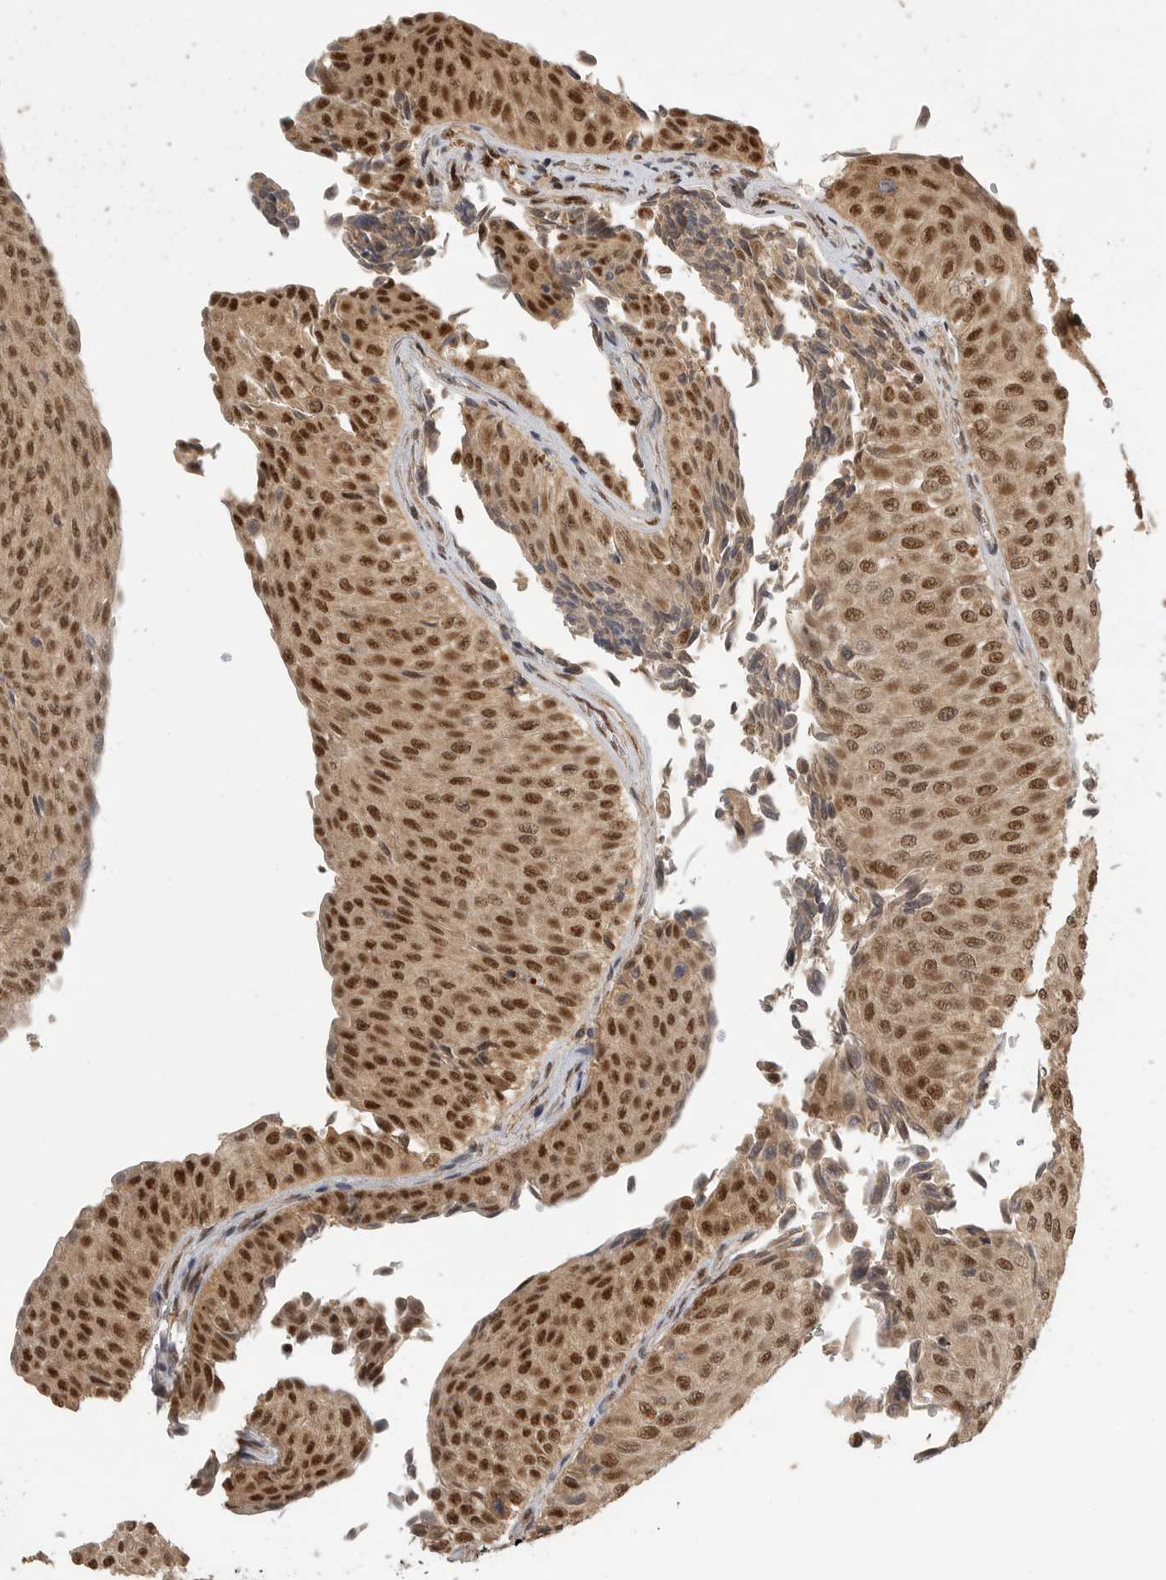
{"staining": {"intensity": "strong", "quantity": ">75%", "location": "cytoplasmic/membranous,nuclear"}, "tissue": "urothelial cancer", "cell_type": "Tumor cells", "image_type": "cancer", "snomed": [{"axis": "morphology", "description": "Urothelial carcinoma, Low grade"}, {"axis": "topography", "description": "Urinary bladder"}], "caption": "There is high levels of strong cytoplasmic/membranous and nuclear expression in tumor cells of low-grade urothelial carcinoma, as demonstrated by immunohistochemical staining (brown color).", "gene": "DFFA", "patient": {"sex": "male", "age": 78}}